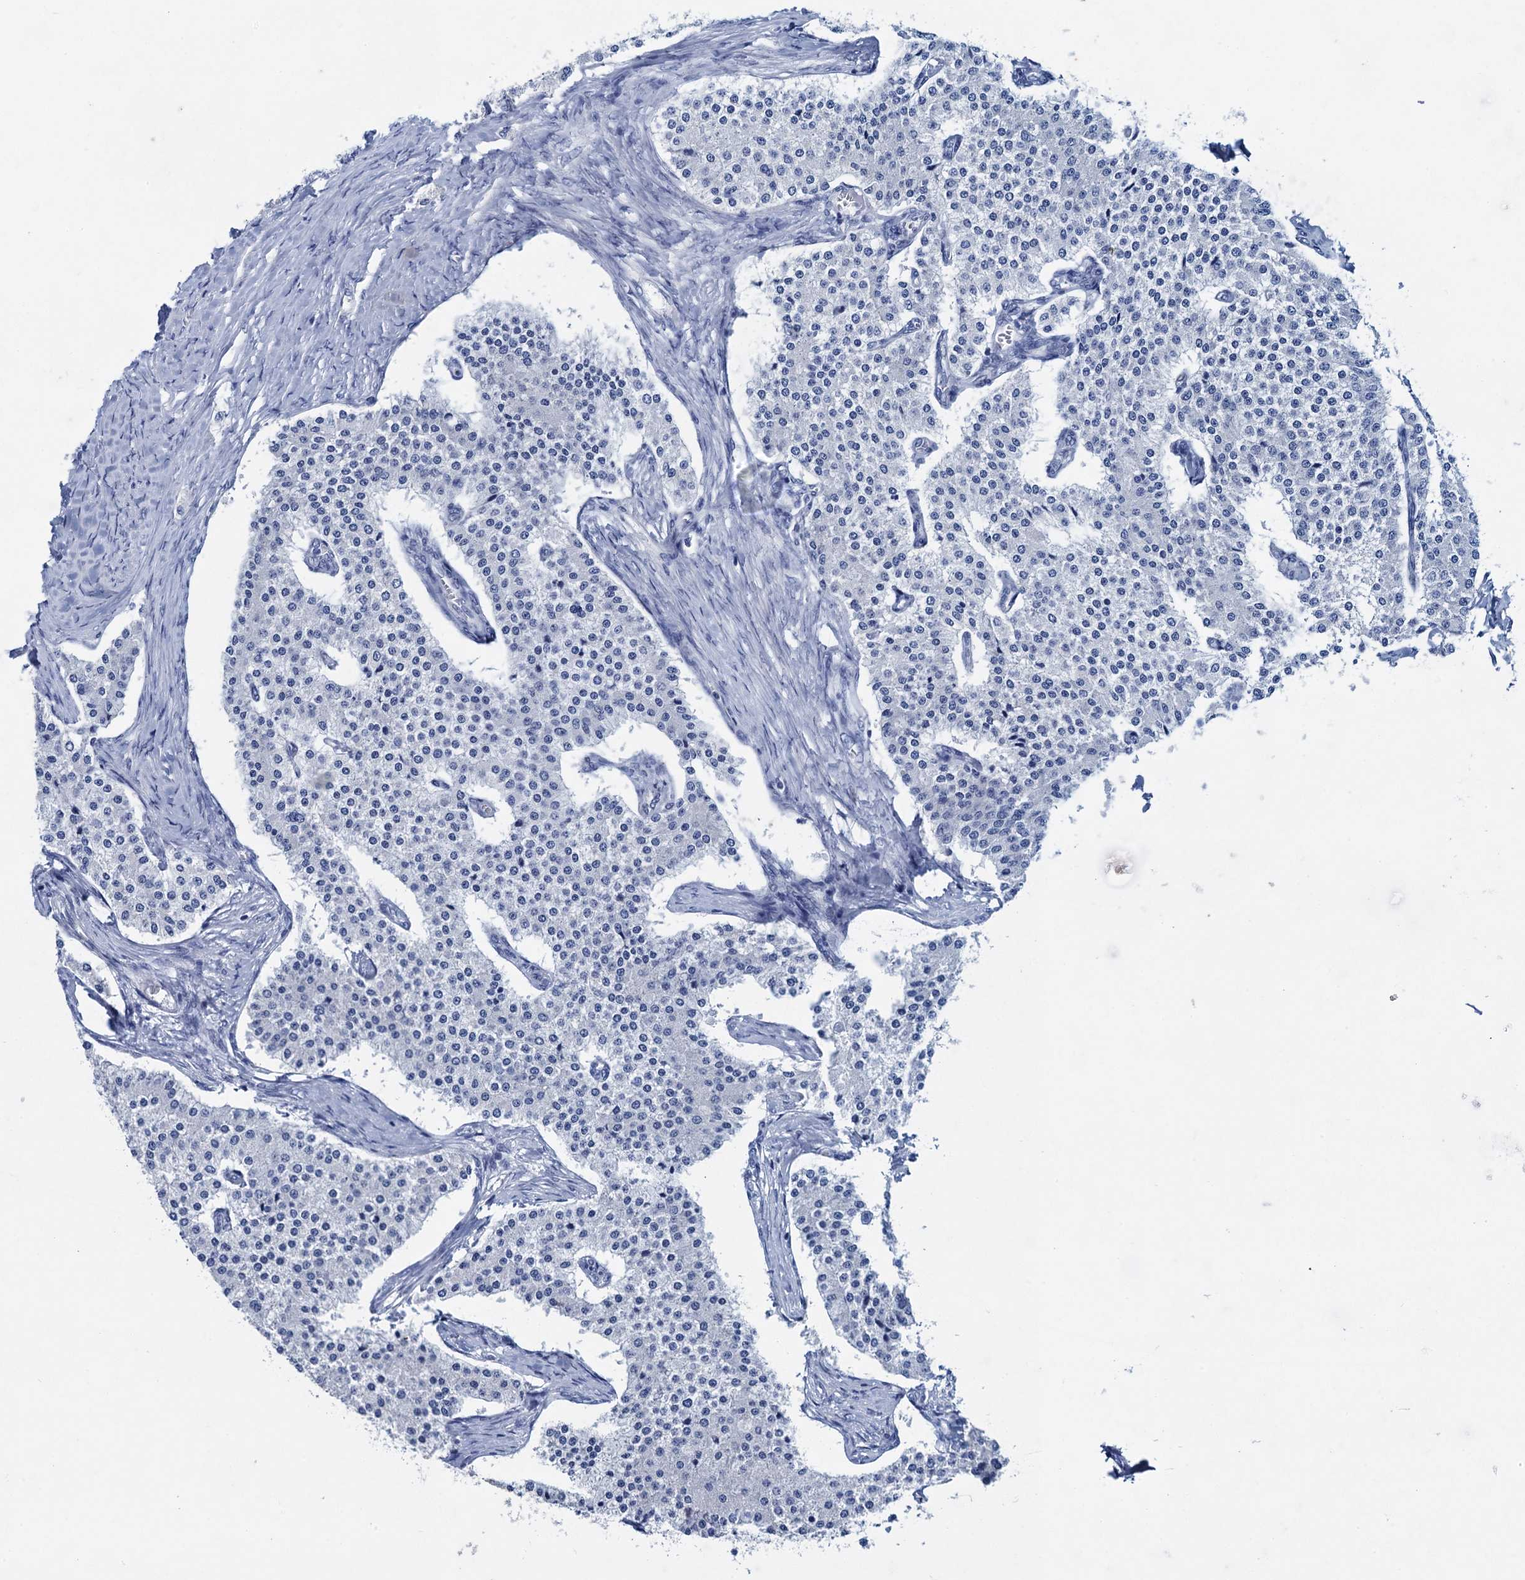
{"staining": {"intensity": "negative", "quantity": "none", "location": "none"}, "tissue": "carcinoid", "cell_type": "Tumor cells", "image_type": "cancer", "snomed": [{"axis": "morphology", "description": "Carcinoid, malignant, NOS"}, {"axis": "topography", "description": "Colon"}], "caption": "A photomicrograph of carcinoid stained for a protein displays no brown staining in tumor cells. (DAB immunohistochemistry (IHC) with hematoxylin counter stain).", "gene": "RHCG", "patient": {"sex": "female", "age": 52}}